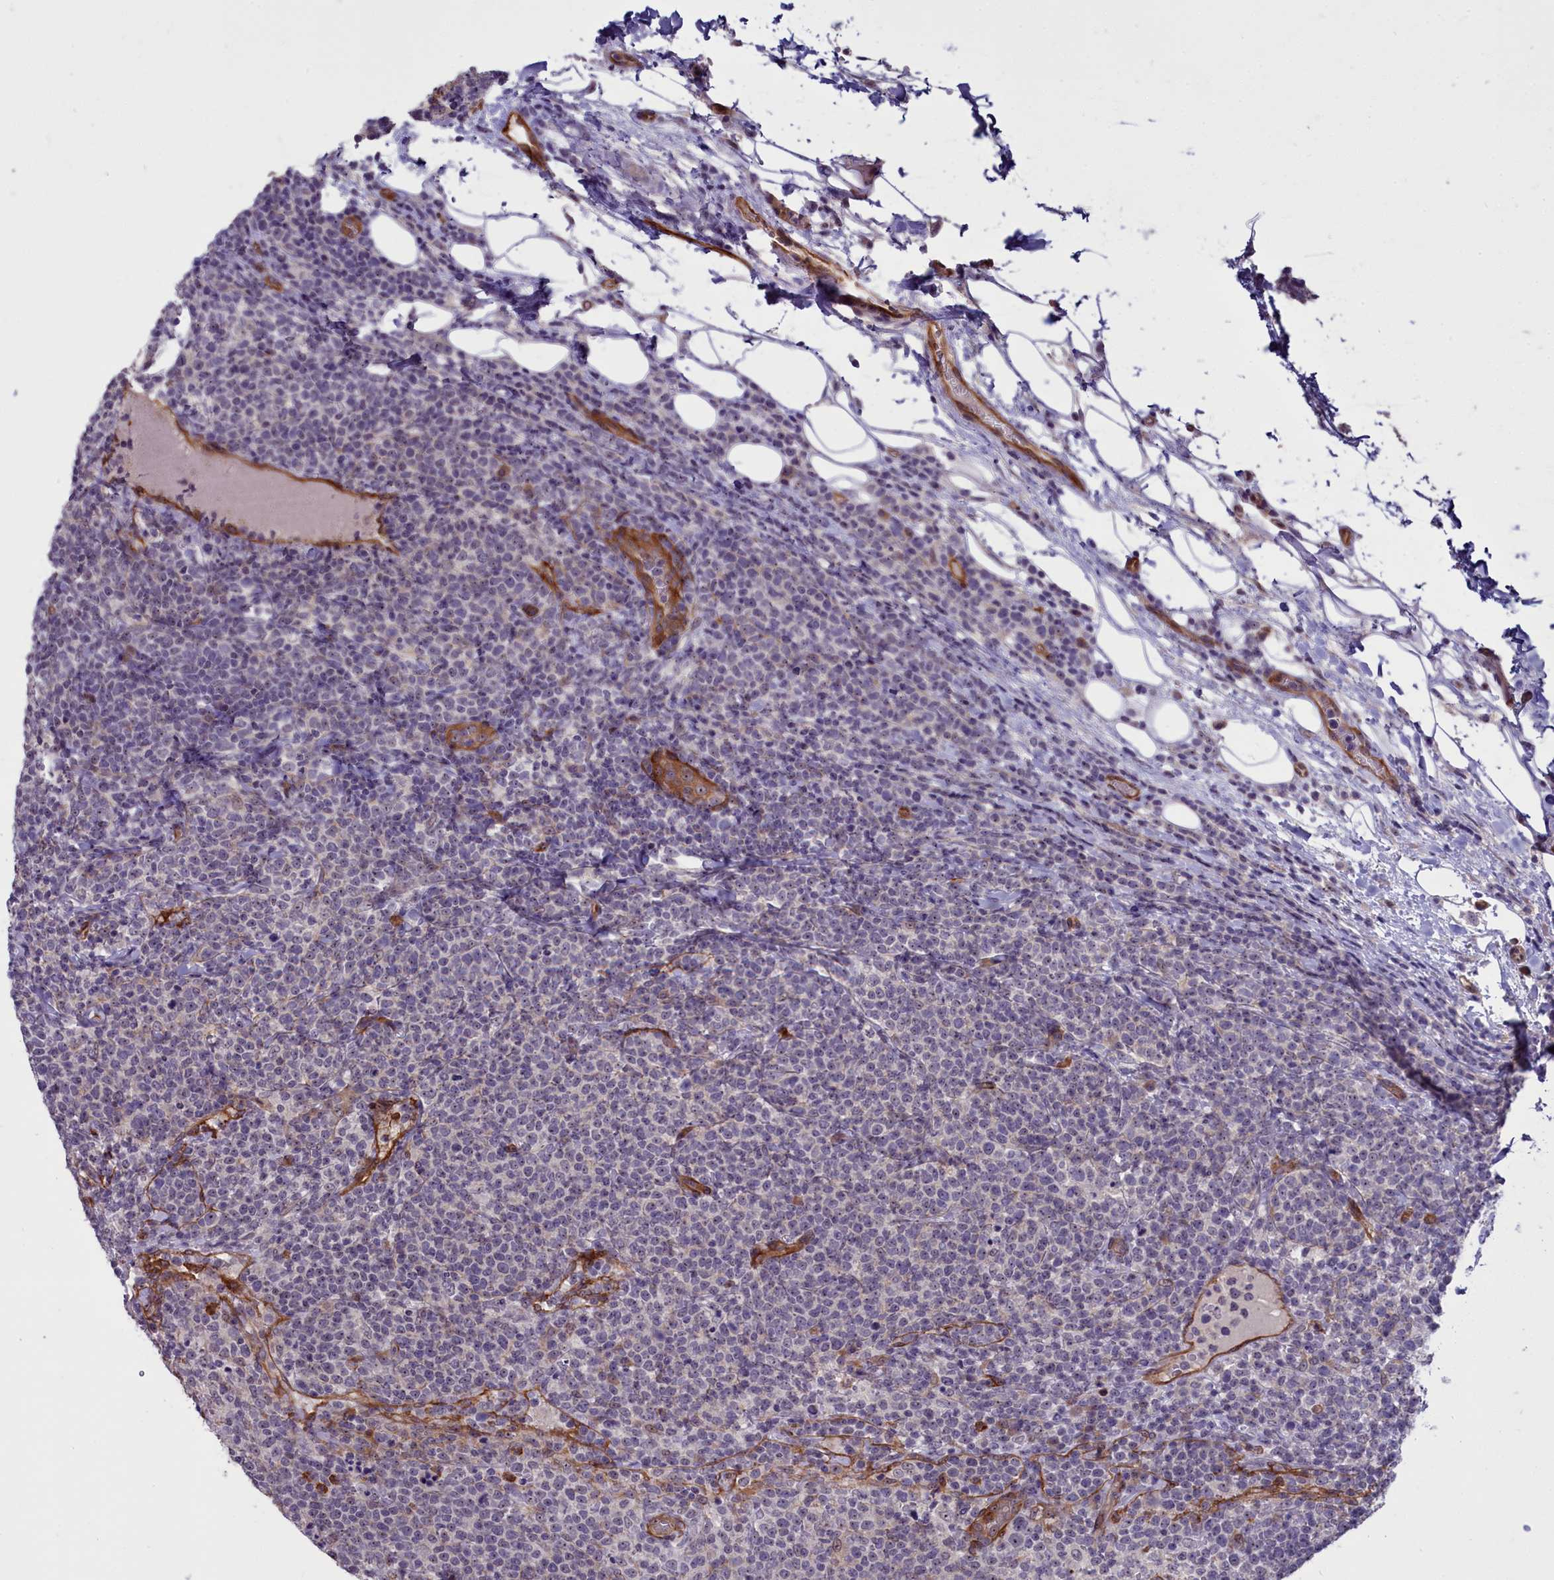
{"staining": {"intensity": "negative", "quantity": "none", "location": "none"}, "tissue": "lymphoma", "cell_type": "Tumor cells", "image_type": "cancer", "snomed": [{"axis": "morphology", "description": "Malignant lymphoma, non-Hodgkin's type, High grade"}, {"axis": "topography", "description": "Lymph node"}], "caption": "This is an immunohistochemistry histopathology image of high-grade malignant lymphoma, non-Hodgkin's type. There is no positivity in tumor cells.", "gene": "BCAR1", "patient": {"sex": "male", "age": 61}}